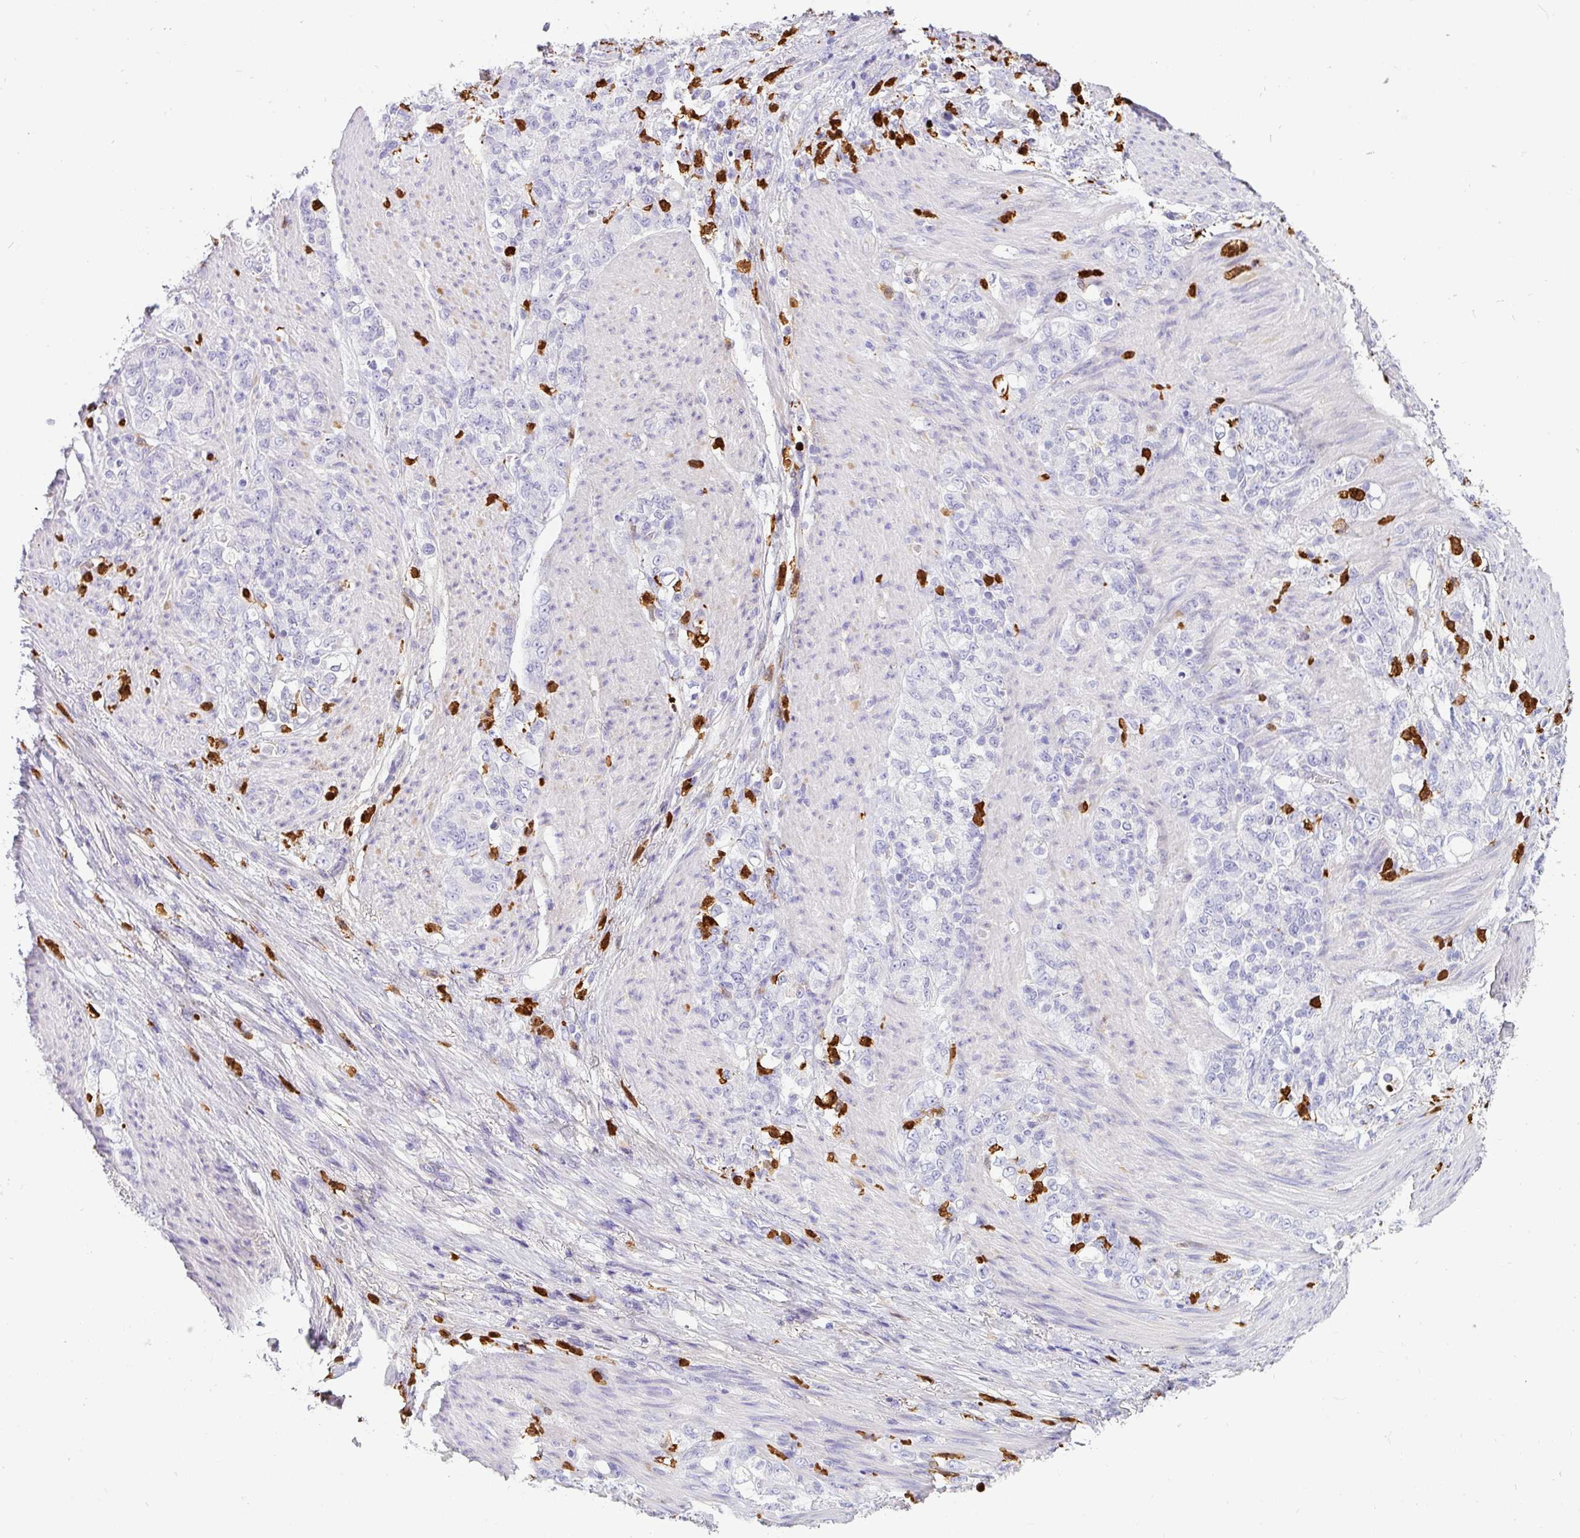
{"staining": {"intensity": "negative", "quantity": "none", "location": "none"}, "tissue": "stomach cancer", "cell_type": "Tumor cells", "image_type": "cancer", "snomed": [{"axis": "morphology", "description": "Adenocarcinoma, NOS"}, {"axis": "topography", "description": "Stomach"}], "caption": "The micrograph shows no staining of tumor cells in stomach adenocarcinoma. (DAB (3,3'-diaminobenzidine) immunohistochemistry with hematoxylin counter stain).", "gene": "SH2D3C", "patient": {"sex": "female", "age": 79}}